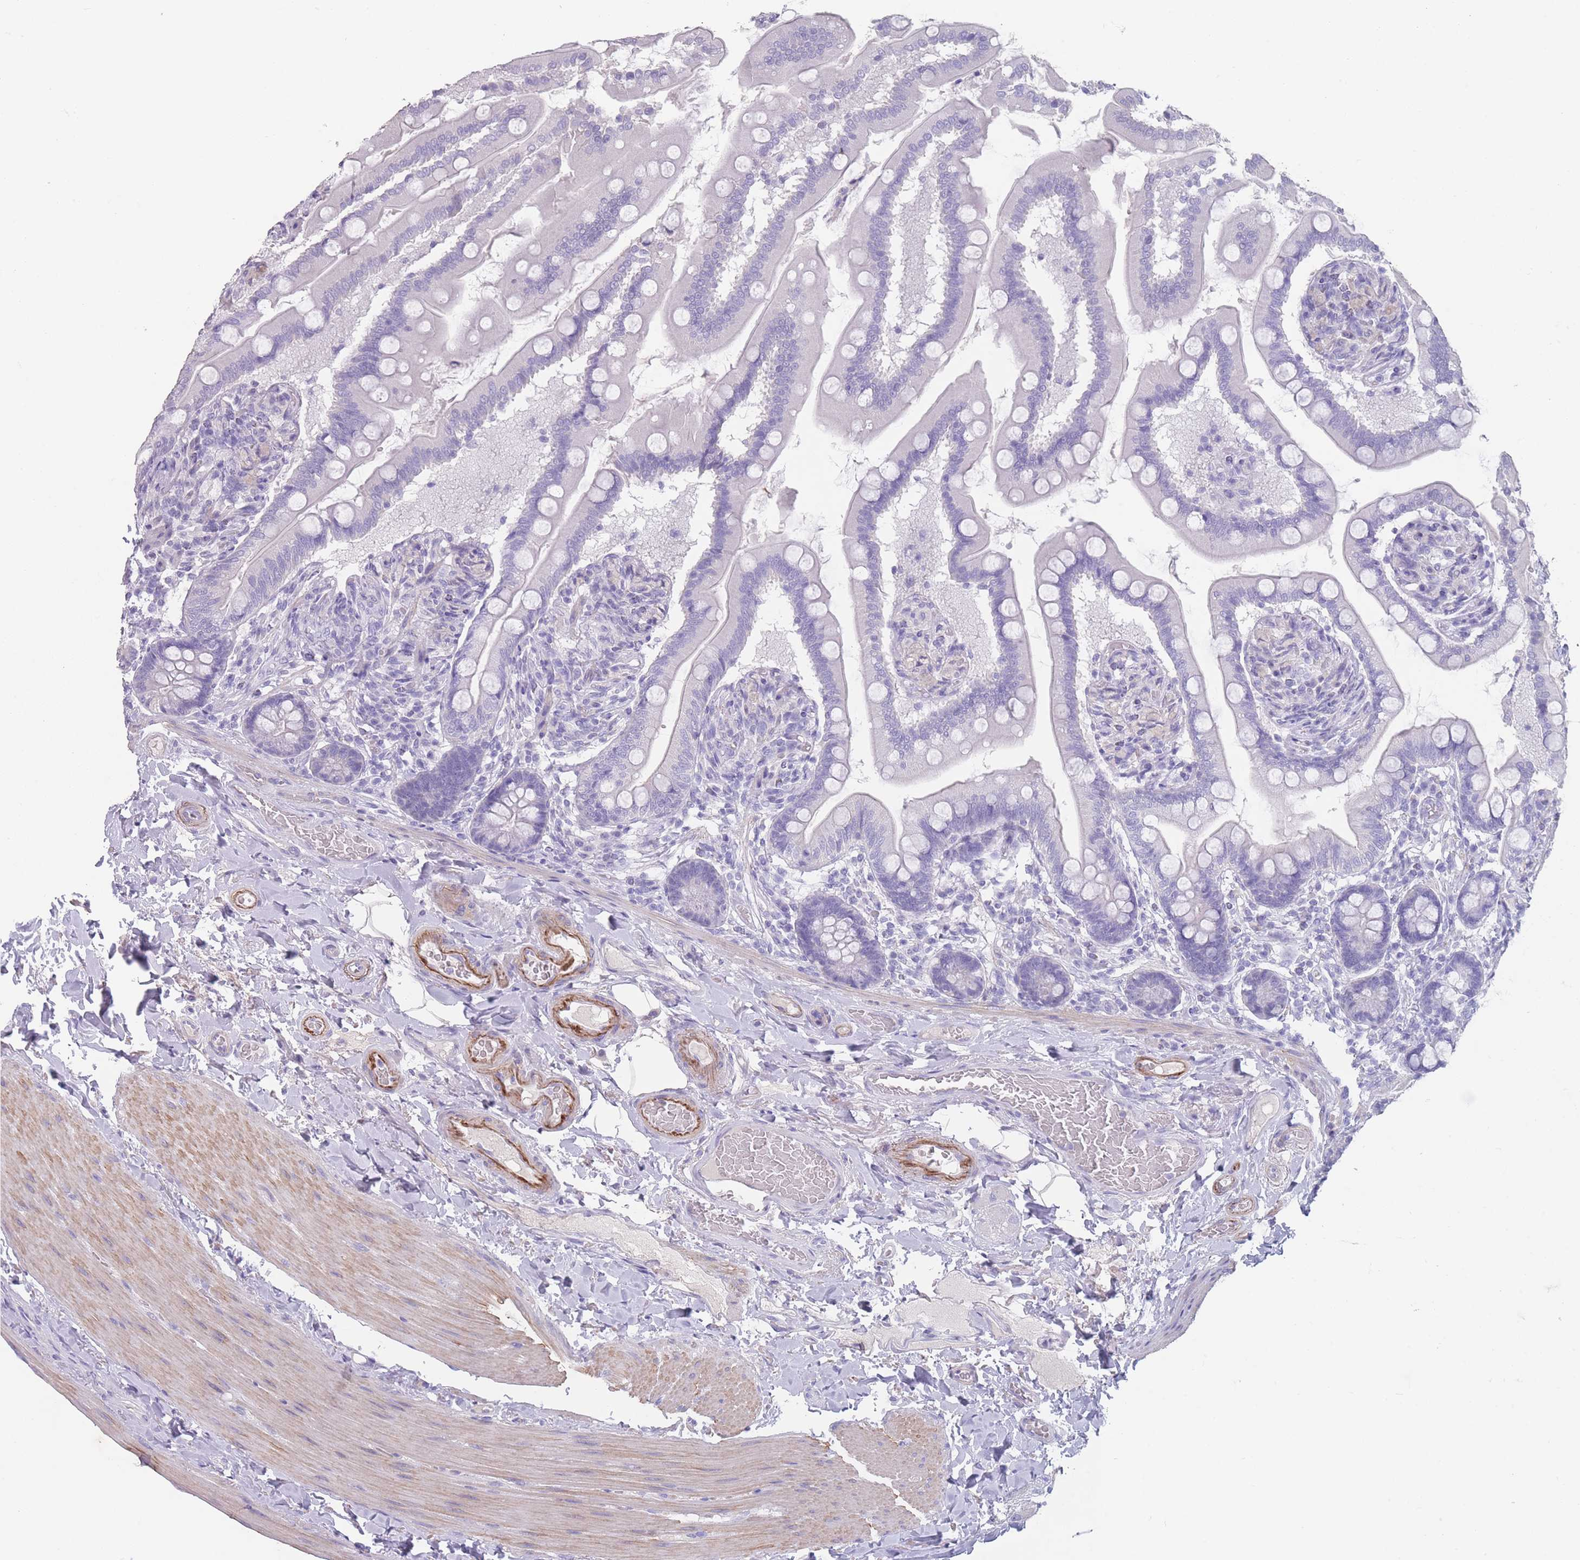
{"staining": {"intensity": "negative", "quantity": "none", "location": "none"}, "tissue": "small intestine", "cell_type": "Glandular cells", "image_type": "normal", "snomed": [{"axis": "morphology", "description": "Normal tissue, NOS"}, {"axis": "topography", "description": "Small intestine"}], "caption": "A high-resolution histopathology image shows immunohistochemistry staining of unremarkable small intestine, which demonstrates no significant staining in glandular cells.", "gene": "RHBG", "patient": {"sex": "female", "age": 64}}